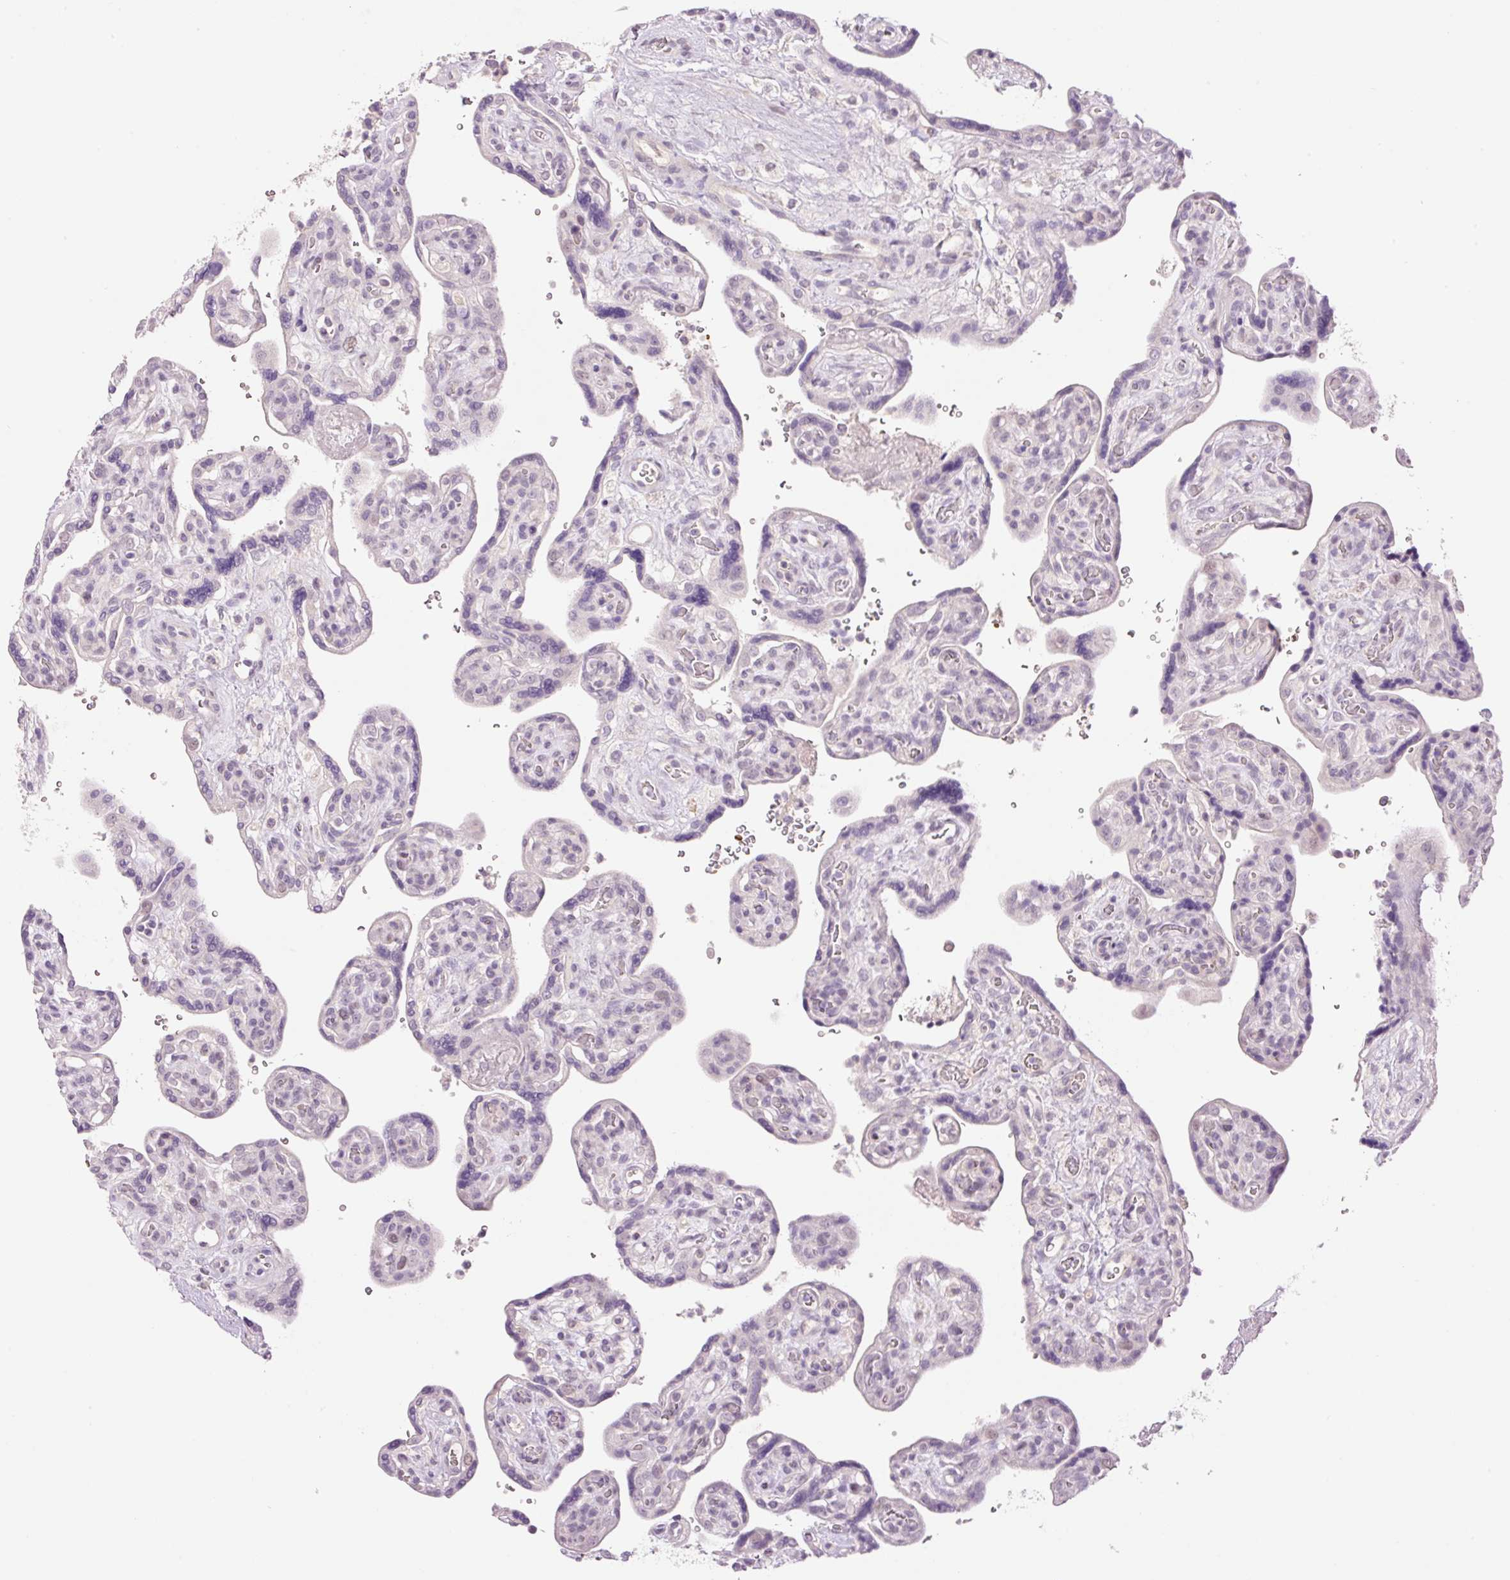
{"staining": {"intensity": "negative", "quantity": "none", "location": "none"}, "tissue": "placenta", "cell_type": "Decidual cells", "image_type": "normal", "snomed": [{"axis": "morphology", "description": "Normal tissue, NOS"}, {"axis": "topography", "description": "Placenta"}], "caption": "Protein analysis of unremarkable placenta shows no significant expression in decidual cells.", "gene": "LY6G6D", "patient": {"sex": "female", "age": 39}}